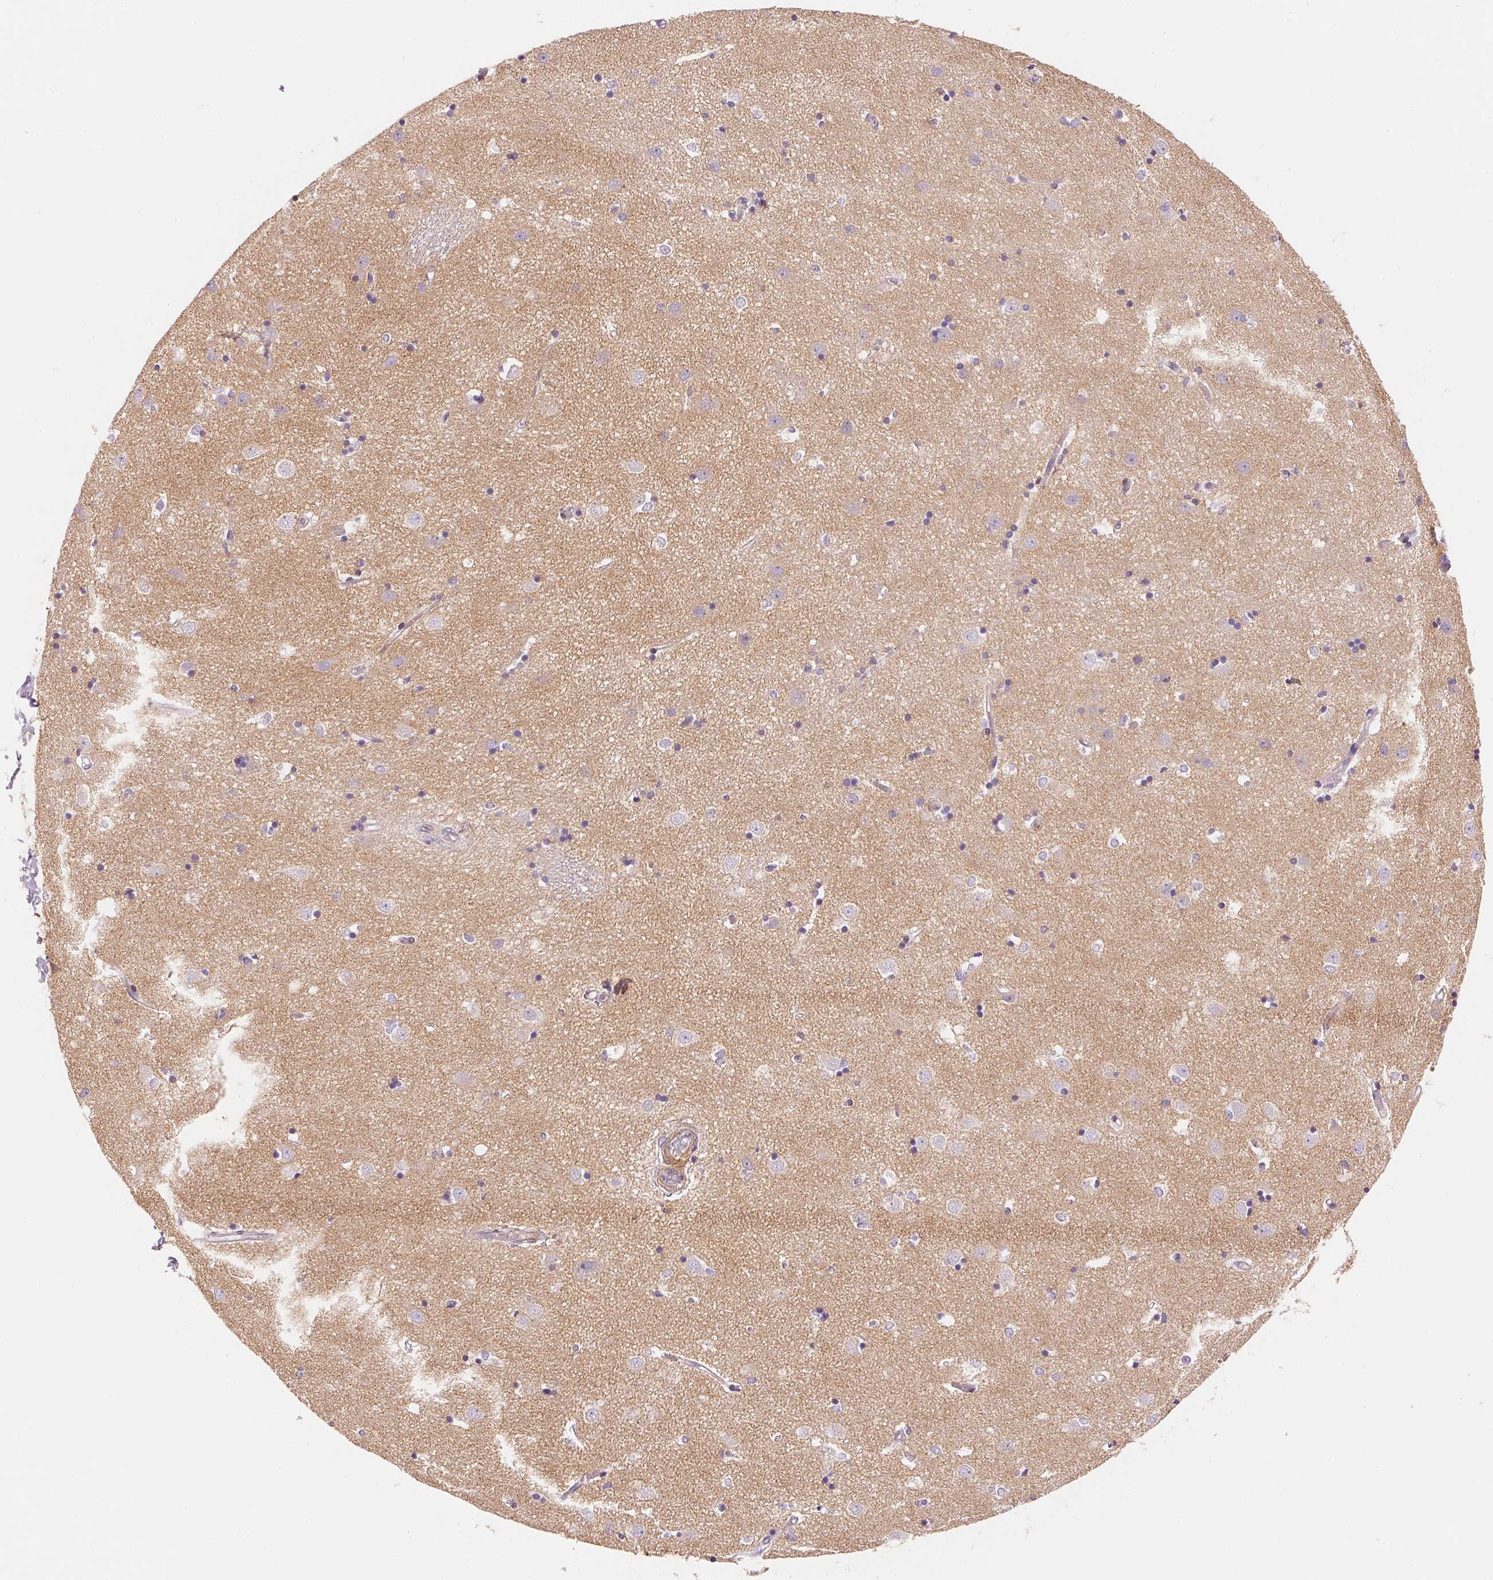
{"staining": {"intensity": "negative", "quantity": "none", "location": "none"}, "tissue": "caudate", "cell_type": "Glial cells", "image_type": "normal", "snomed": [{"axis": "morphology", "description": "Normal tissue, NOS"}, {"axis": "topography", "description": "Lateral ventricle wall"}], "caption": "The histopathology image demonstrates no significant expression in glial cells of caudate.", "gene": "SMTN", "patient": {"sex": "male", "age": 54}}